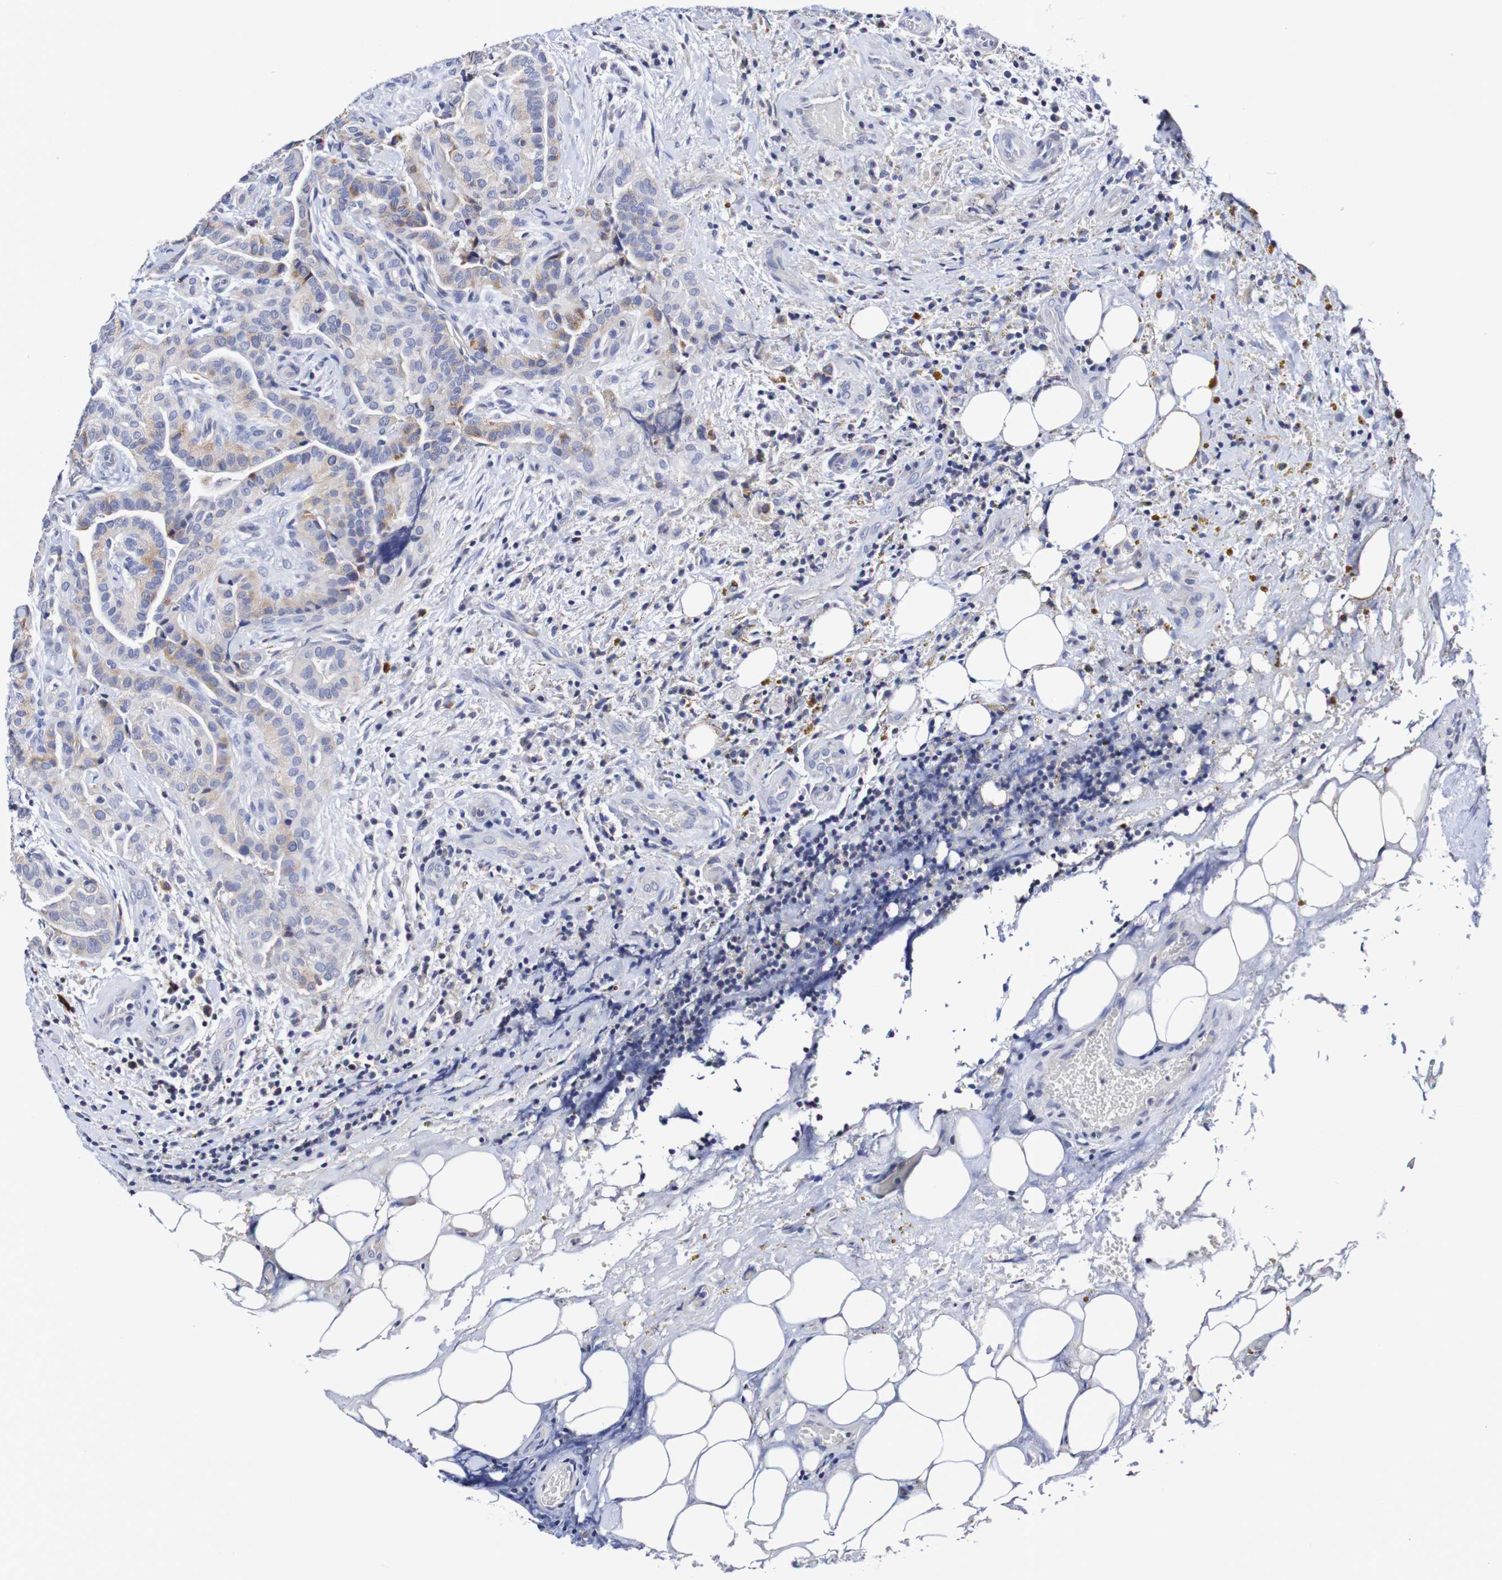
{"staining": {"intensity": "moderate", "quantity": "<25%", "location": "cytoplasmic/membranous"}, "tissue": "thyroid cancer", "cell_type": "Tumor cells", "image_type": "cancer", "snomed": [{"axis": "morphology", "description": "Papillary adenocarcinoma, NOS"}, {"axis": "topography", "description": "Thyroid gland"}], "caption": "High-power microscopy captured an immunohistochemistry (IHC) image of thyroid papillary adenocarcinoma, revealing moderate cytoplasmic/membranous staining in about <25% of tumor cells.", "gene": "ACVR1C", "patient": {"sex": "male", "age": 77}}